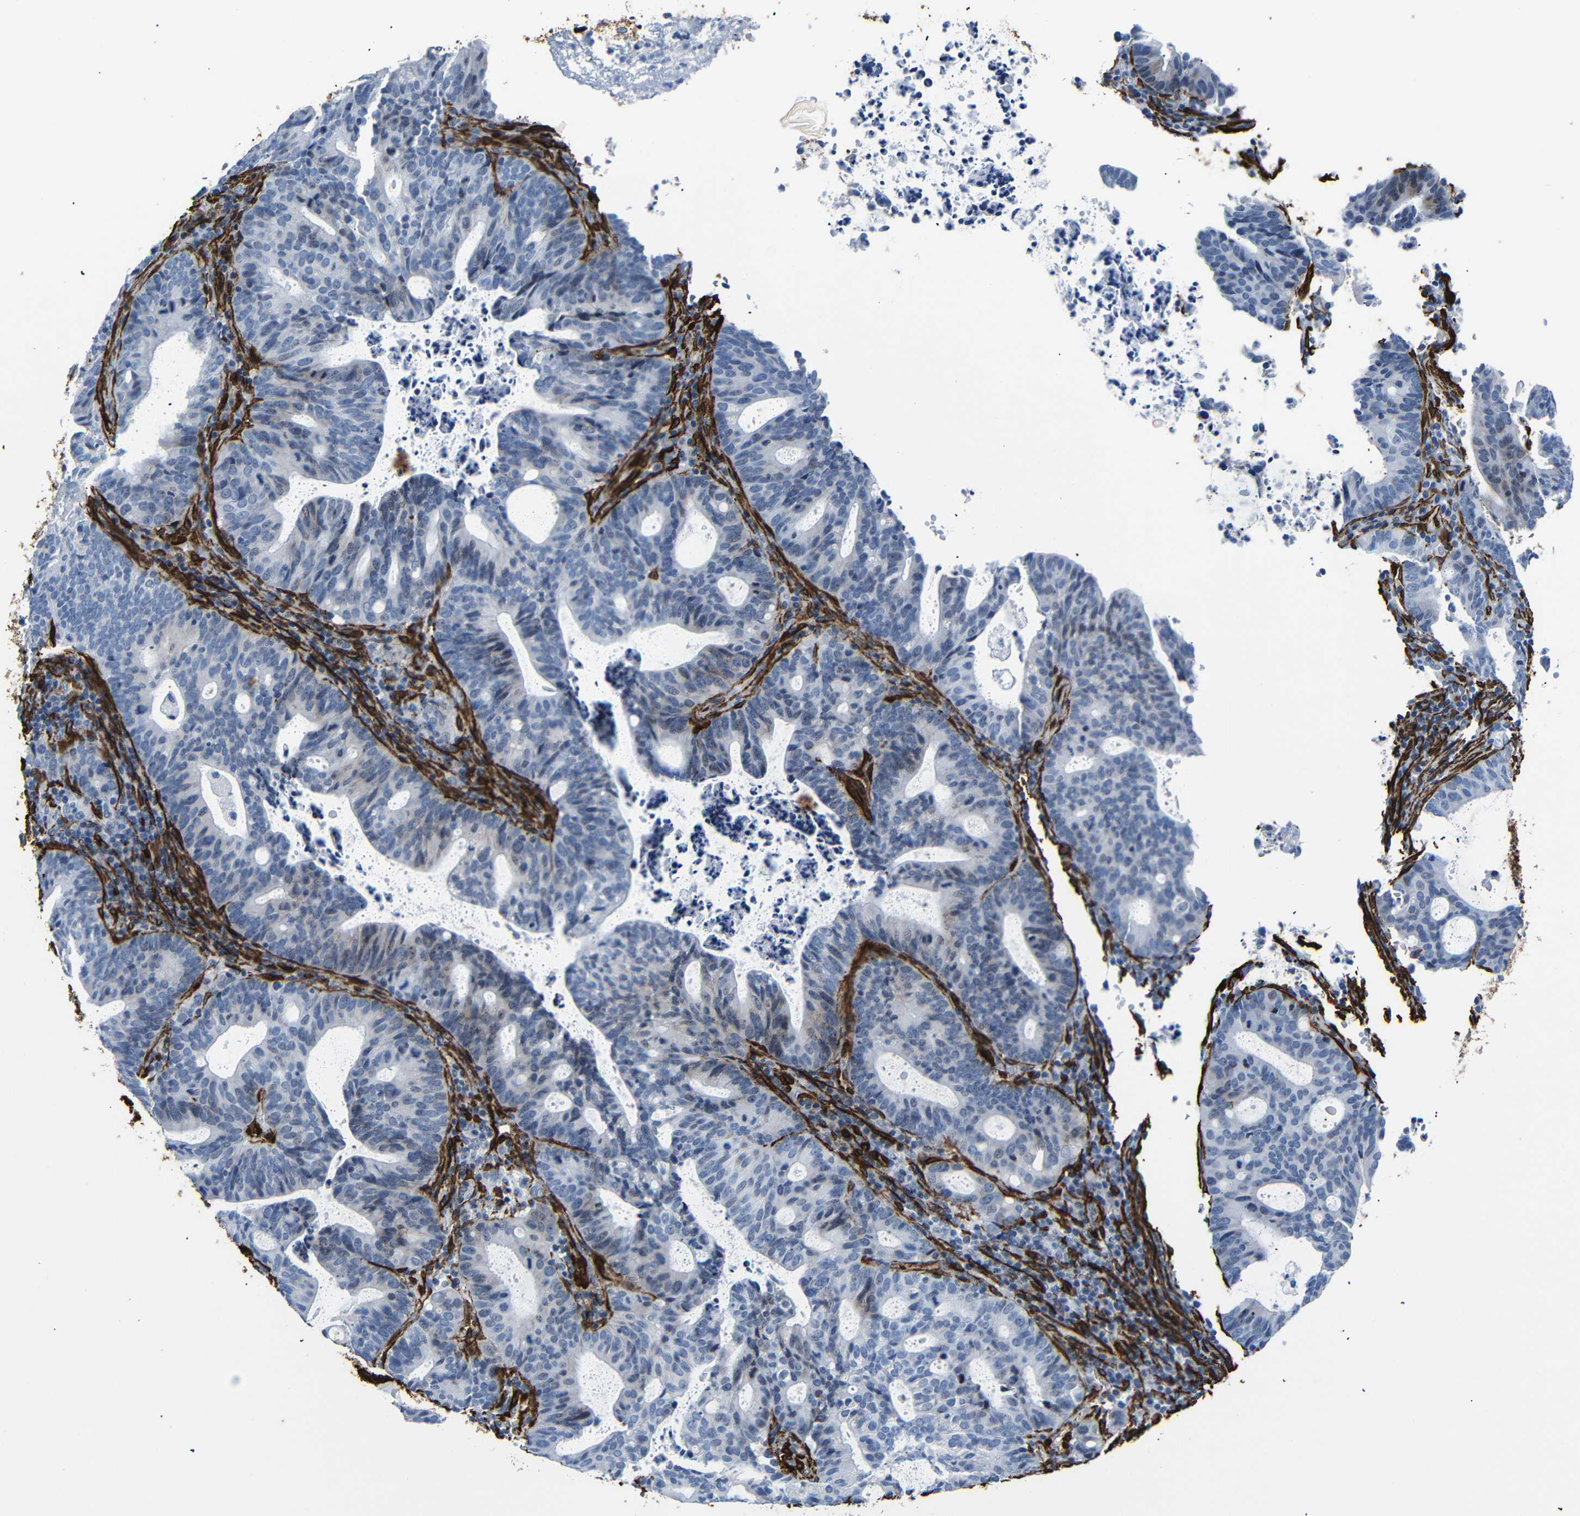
{"staining": {"intensity": "negative", "quantity": "none", "location": "none"}, "tissue": "endometrial cancer", "cell_type": "Tumor cells", "image_type": "cancer", "snomed": [{"axis": "morphology", "description": "Adenocarcinoma, NOS"}, {"axis": "topography", "description": "Uterus"}], "caption": "Tumor cells are negative for brown protein staining in endometrial adenocarcinoma. (Brightfield microscopy of DAB immunohistochemistry at high magnification).", "gene": "ACTA2", "patient": {"sex": "female", "age": 83}}